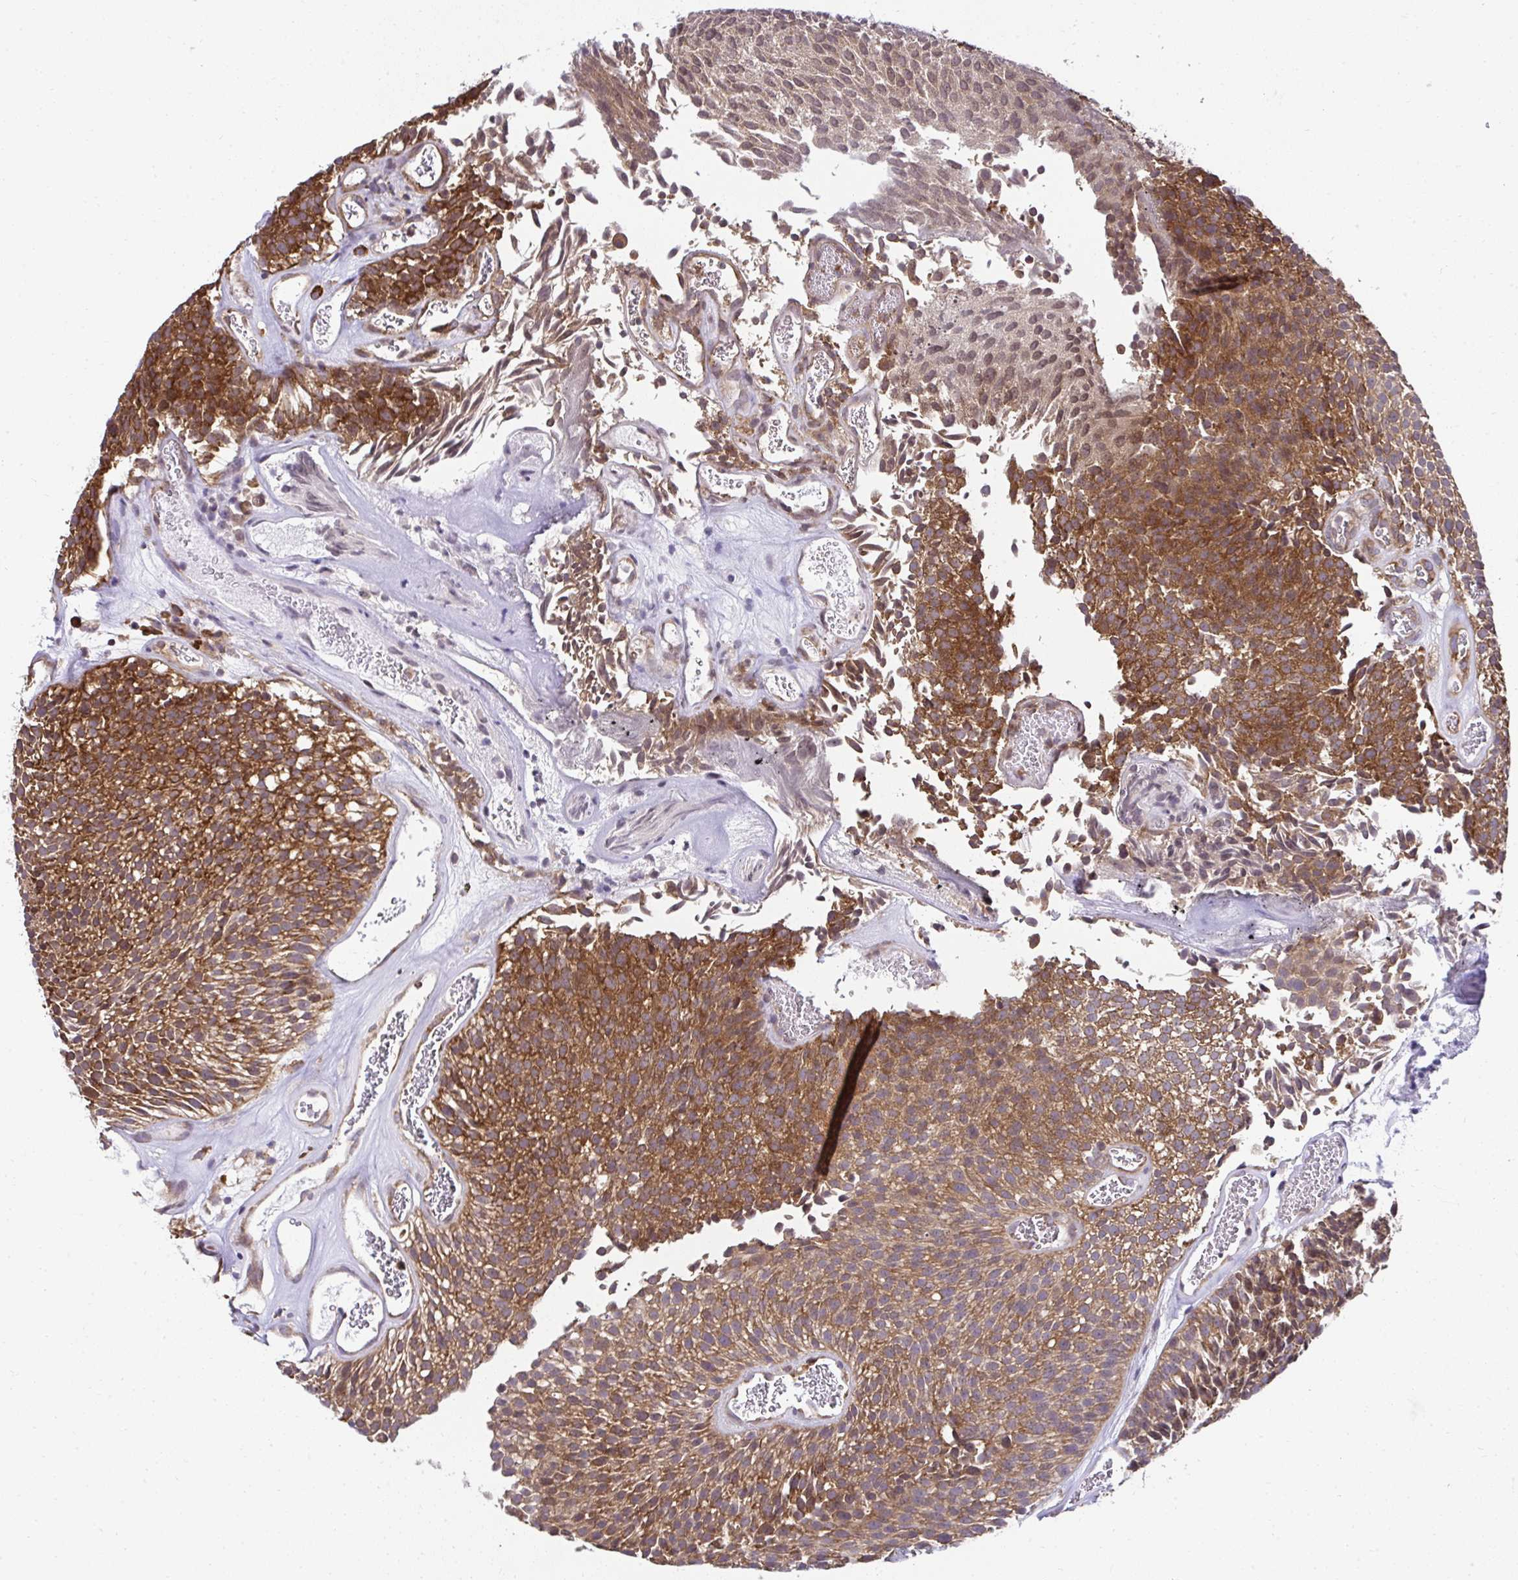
{"staining": {"intensity": "strong", "quantity": ">75%", "location": "cytoplasmic/membranous,nuclear"}, "tissue": "urothelial cancer", "cell_type": "Tumor cells", "image_type": "cancer", "snomed": [{"axis": "morphology", "description": "Urothelial carcinoma, Low grade"}, {"axis": "topography", "description": "Urinary bladder"}], "caption": "The micrograph displays staining of urothelial carcinoma (low-grade), revealing strong cytoplasmic/membranous and nuclear protein staining (brown color) within tumor cells.", "gene": "RPS7", "patient": {"sex": "female", "age": 79}}